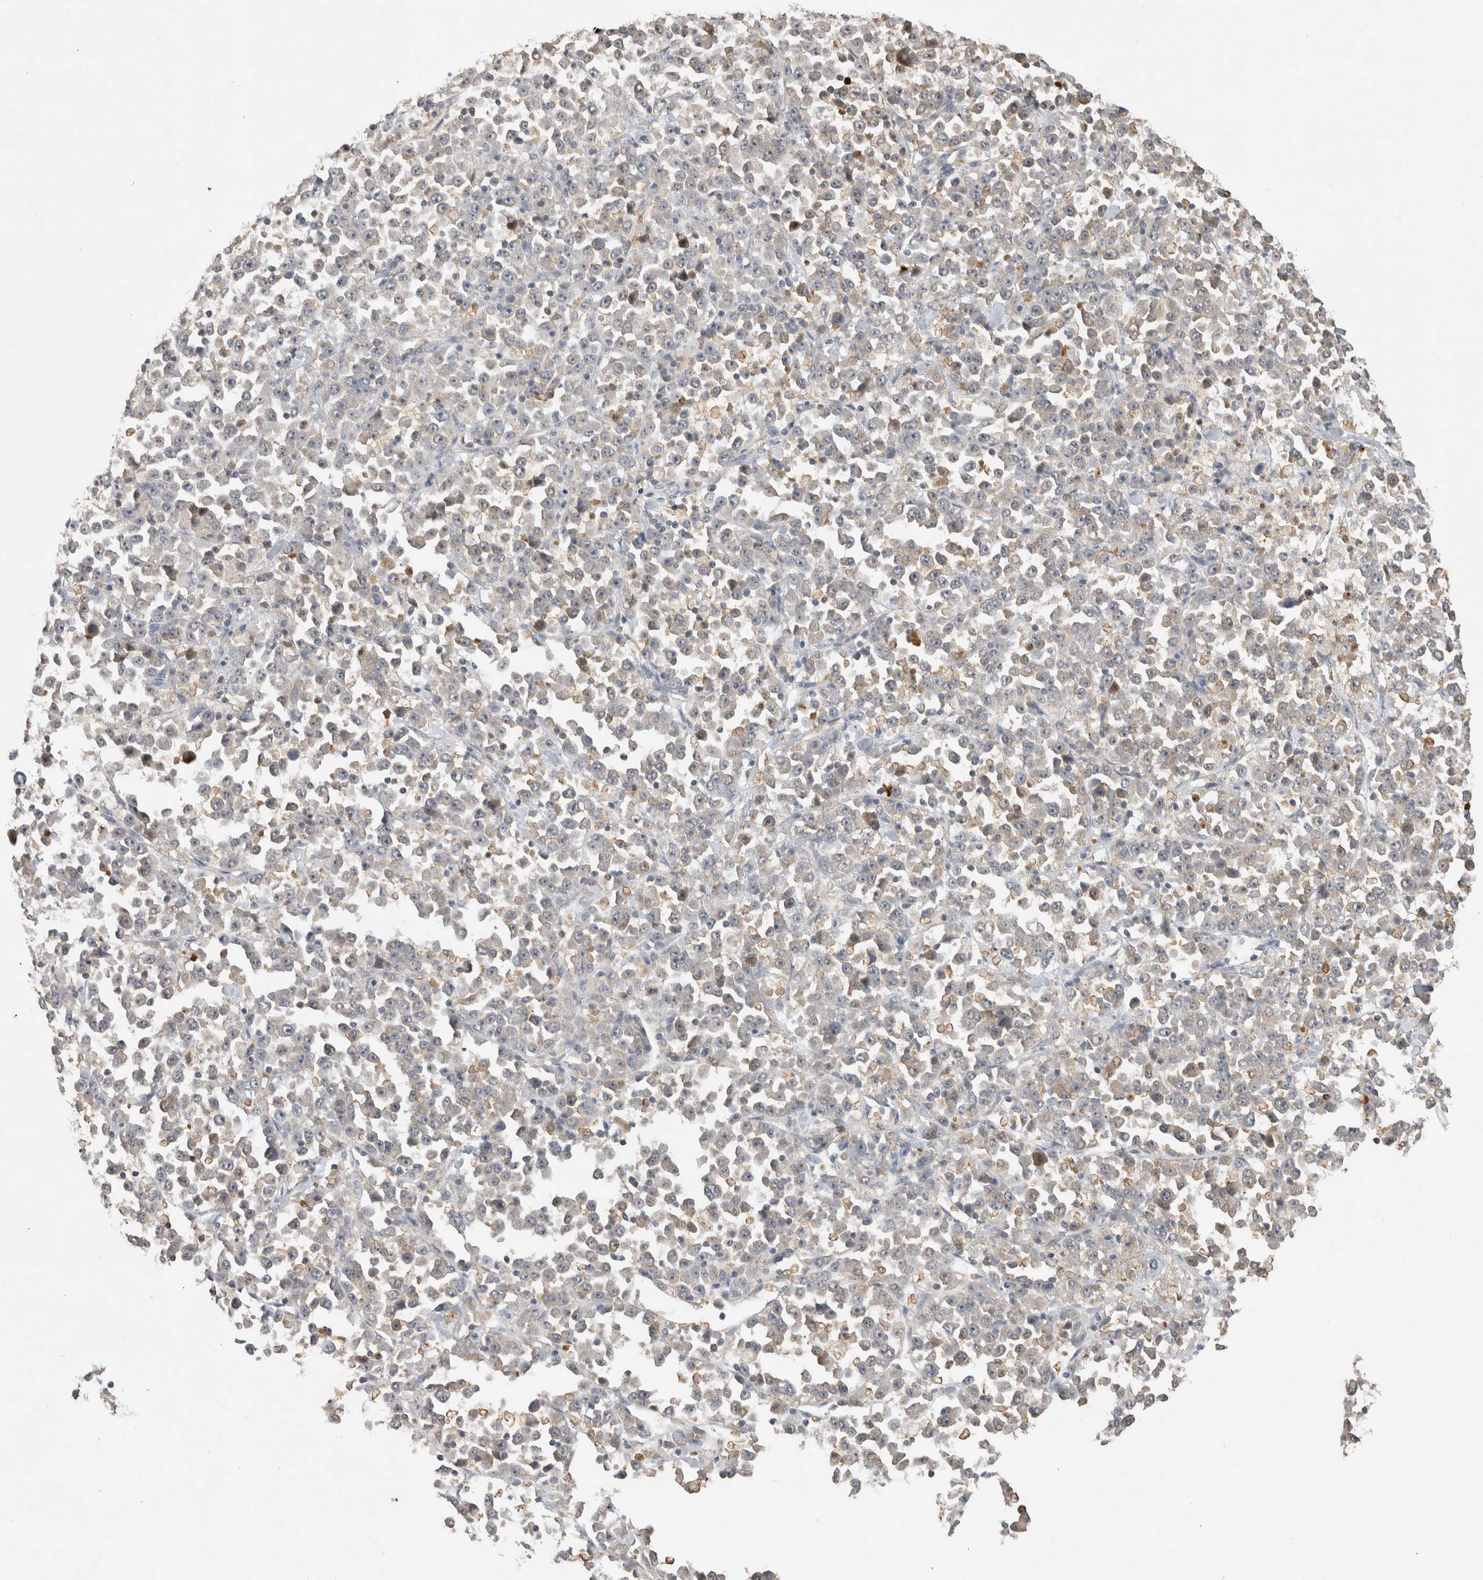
{"staining": {"intensity": "weak", "quantity": "<25%", "location": "cytoplasmic/membranous"}, "tissue": "stomach cancer", "cell_type": "Tumor cells", "image_type": "cancer", "snomed": [{"axis": "morphology", "description": "Normal tissue, NOS"}, {"axis": "morphology", "description": "Adenocarcinoma, NOS"}, {"axis": "topography", "description": "Stomach, upper"}, {"axis": "topography", "description": "Stomach"}], "caption": "Adenocarcinoma (stomach) was stained to show a protein in brown. There is no significant expression in tumor cells.", "gene": "EIF3H", "patient": {"sex": "male", "age": 59}}